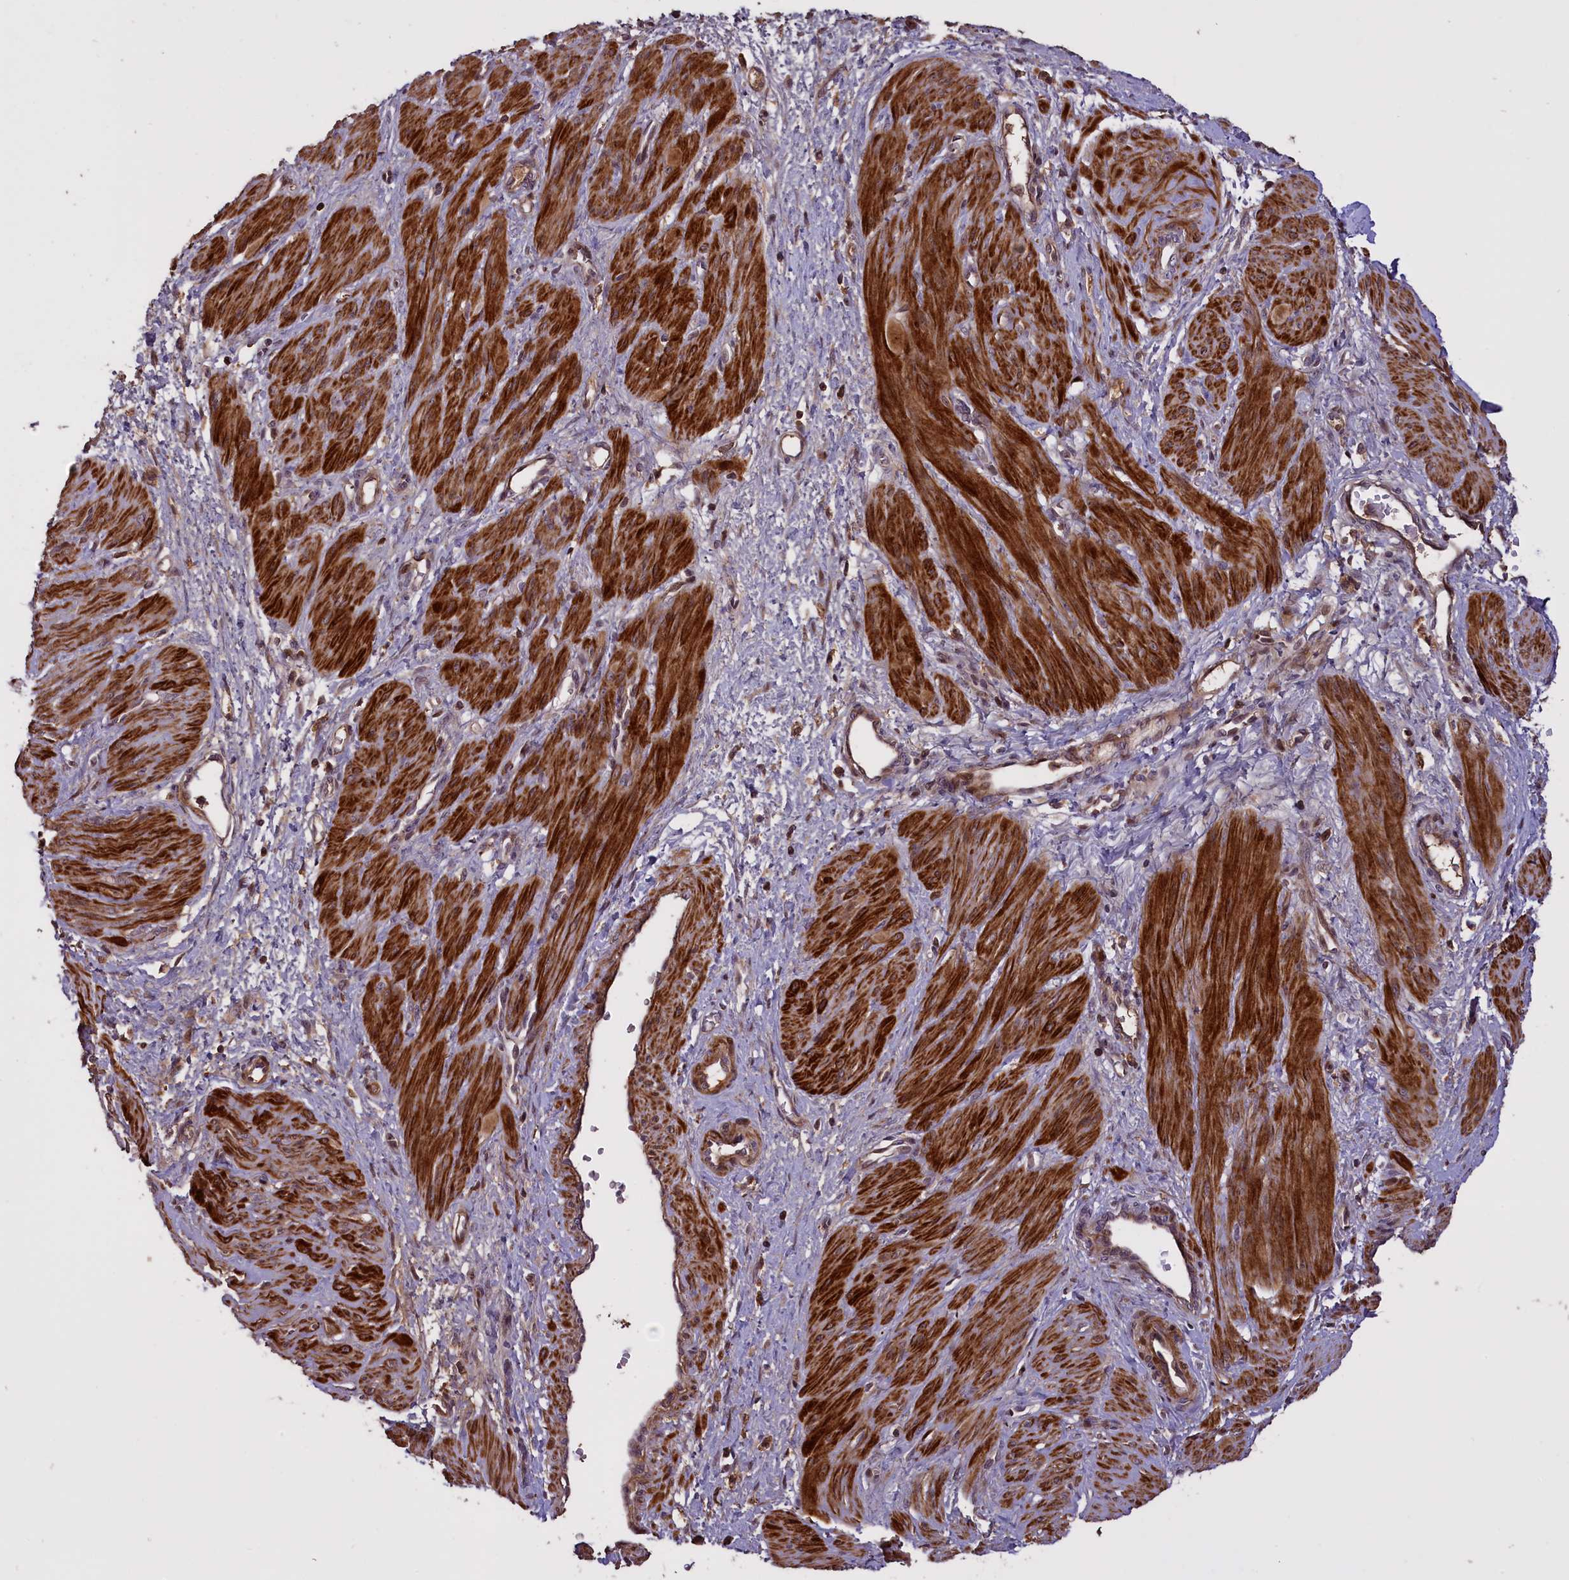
{"staining": {"intensity": "strong", "quantity": ">75%", "location": "cytoplasmic/membranous"}, "tissue": "smooth muscle", "cell_type": "Smooth muscle cells", "image_type": "normal", "snomed": [{"axis": "morphology", "description": "Normal tissue, NOS"}, {"axis": "topography", "description": "Endometrium"}], "caption": "Immunohistochemistry (IHC) of benign smooth muscle exhibits high levels of strong cytoplasmic/membranous positivity in approximately >75% of smooth muscle cells.", "gene": "ENHO", "patient": {"sex": "female", "age": 33}}